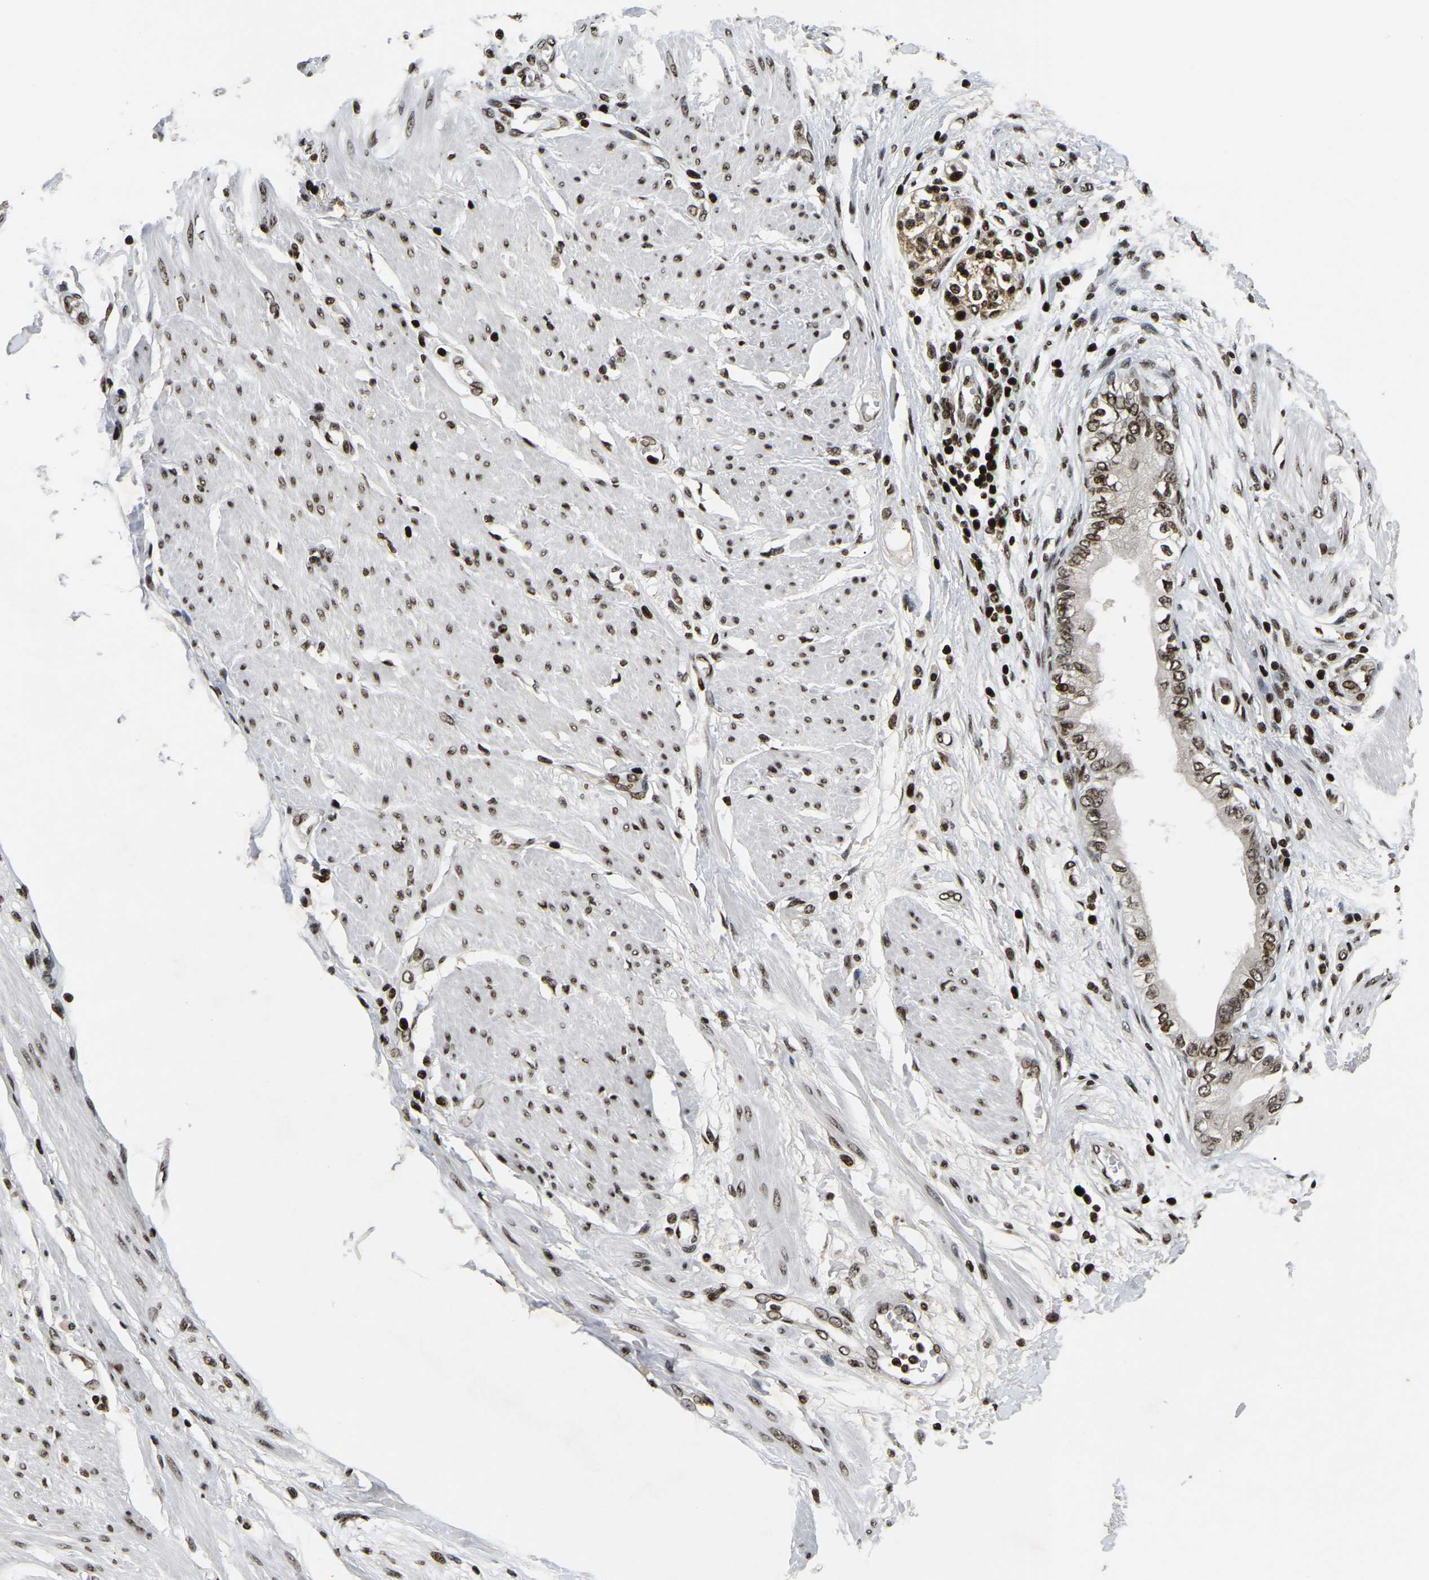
{"staining": {"intensity": "moderate", "quantity": ">75%", "location": "nuclear"}, "tissue": "pancreatic cancer", "cell_type": "Tumor cells", "image_type": "cancer", "snomed": [{"axis": "morphology", "description": "Normal tissue, NOS"}, {"axis": "morphology", "description": "Adenocarcinoma, NOS"}, {"axis": "topography", "description": "Pancreas"}, {"axis": "topography", "description": "Duodenum"}], "caption": "Protein expression analysis of human pancreatic cancer reveals moderate nuclear staining in about >75% of tumor cells.", "gene": "LRRC61", "patient": {"sex": "female", "age": 60}}